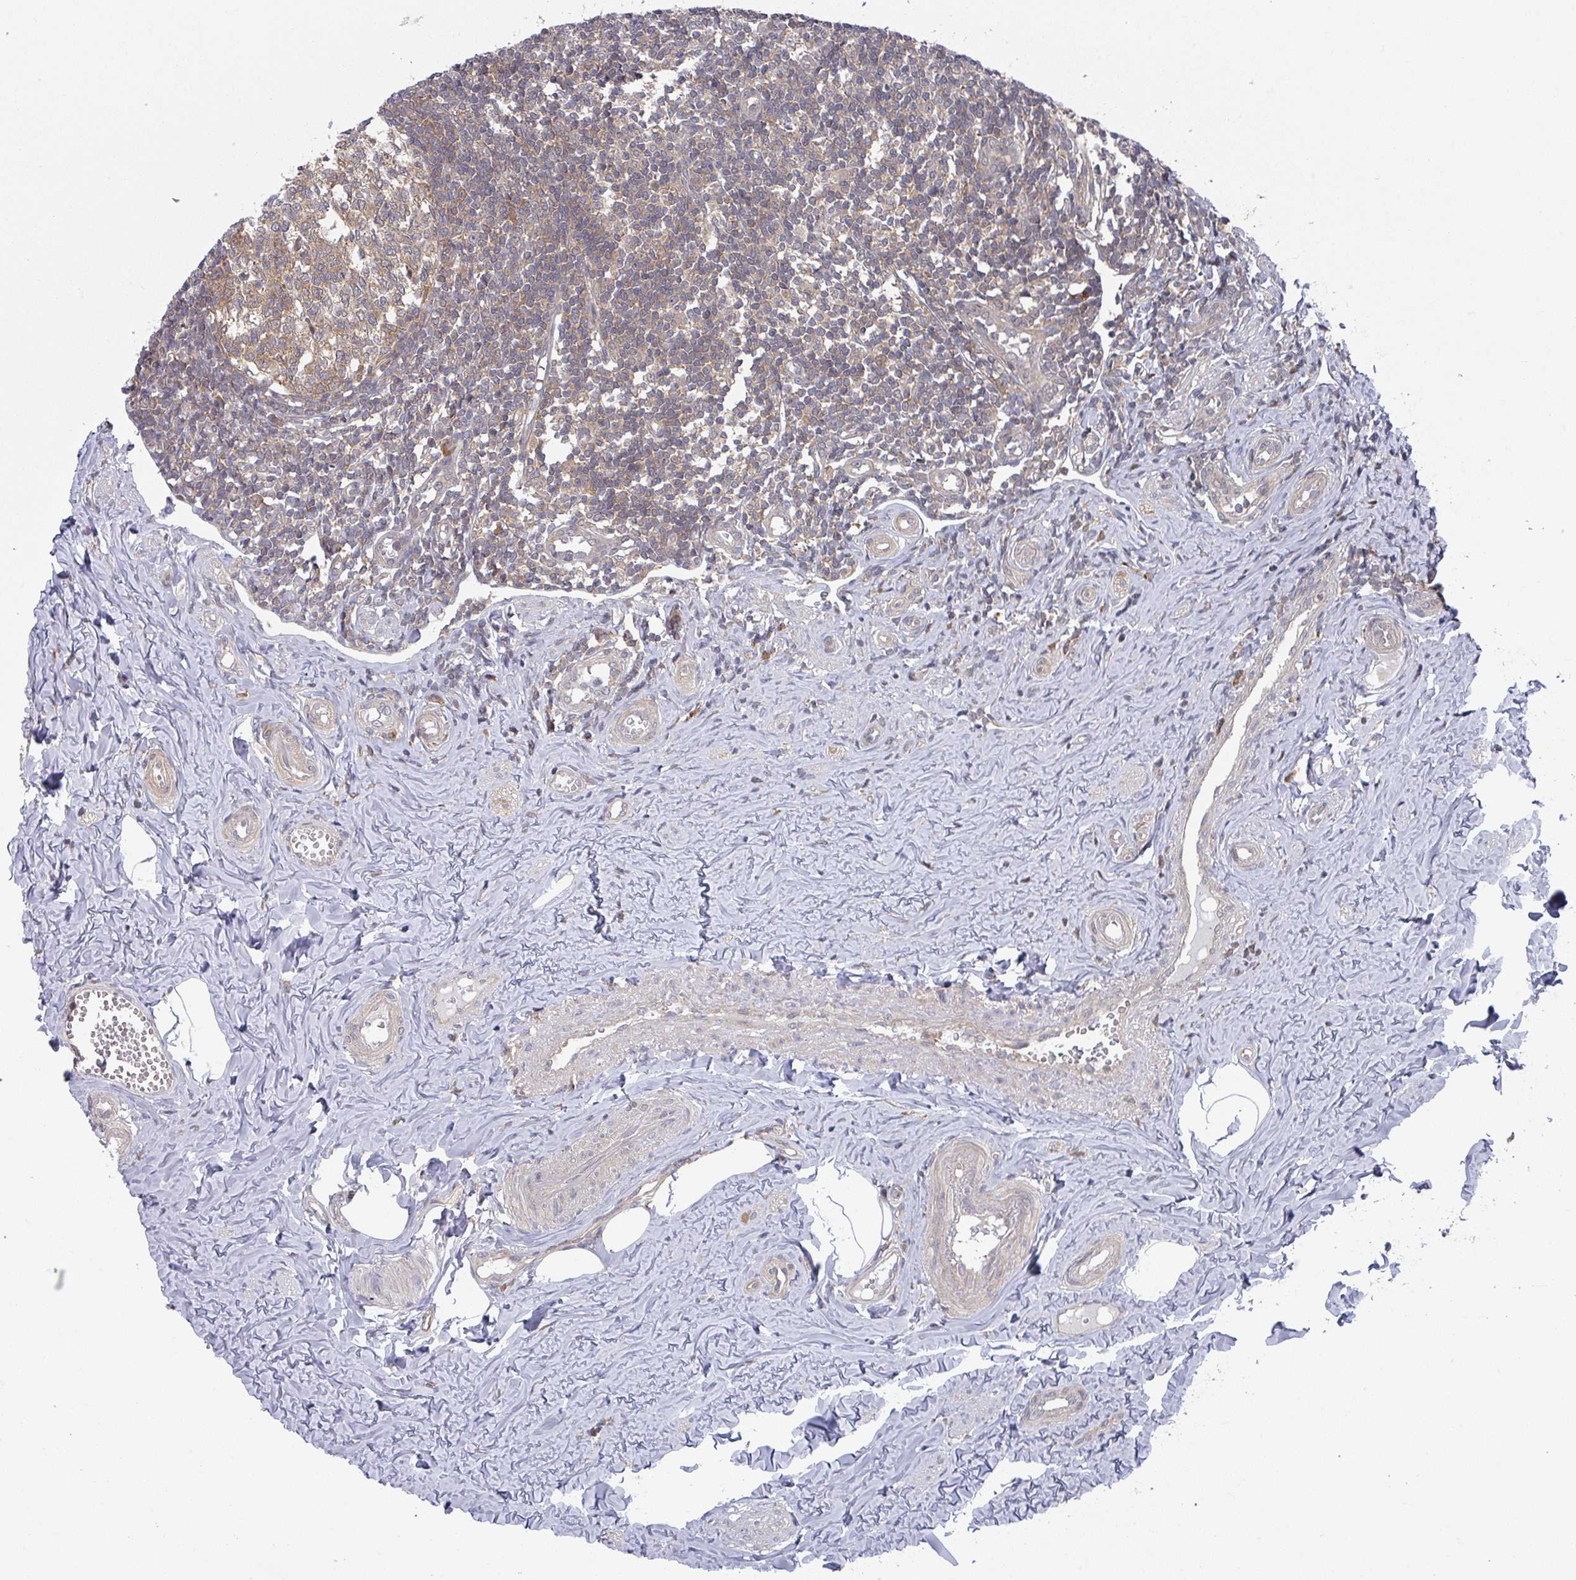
{"staining": {"intensity": "moderate", "quantity": ">75%", "location": "cytoplasmic/membranous,nuclear"}, "tissue": "appendix", "cell_type": "Glandular cells", "image_type": "normal", "snomed": [{"axis": "morphology", "description": "Normal tissue, NOS"}, {"axis": "topography", "description": "Appendix"}], "caption": "Benign appendix shows moderate cytoplasmic/membranous,nuclear positivity in about >75% of glandular cells.", "gene": "GOLGA7B", "patient": {"sex": "male", "age": 78}}